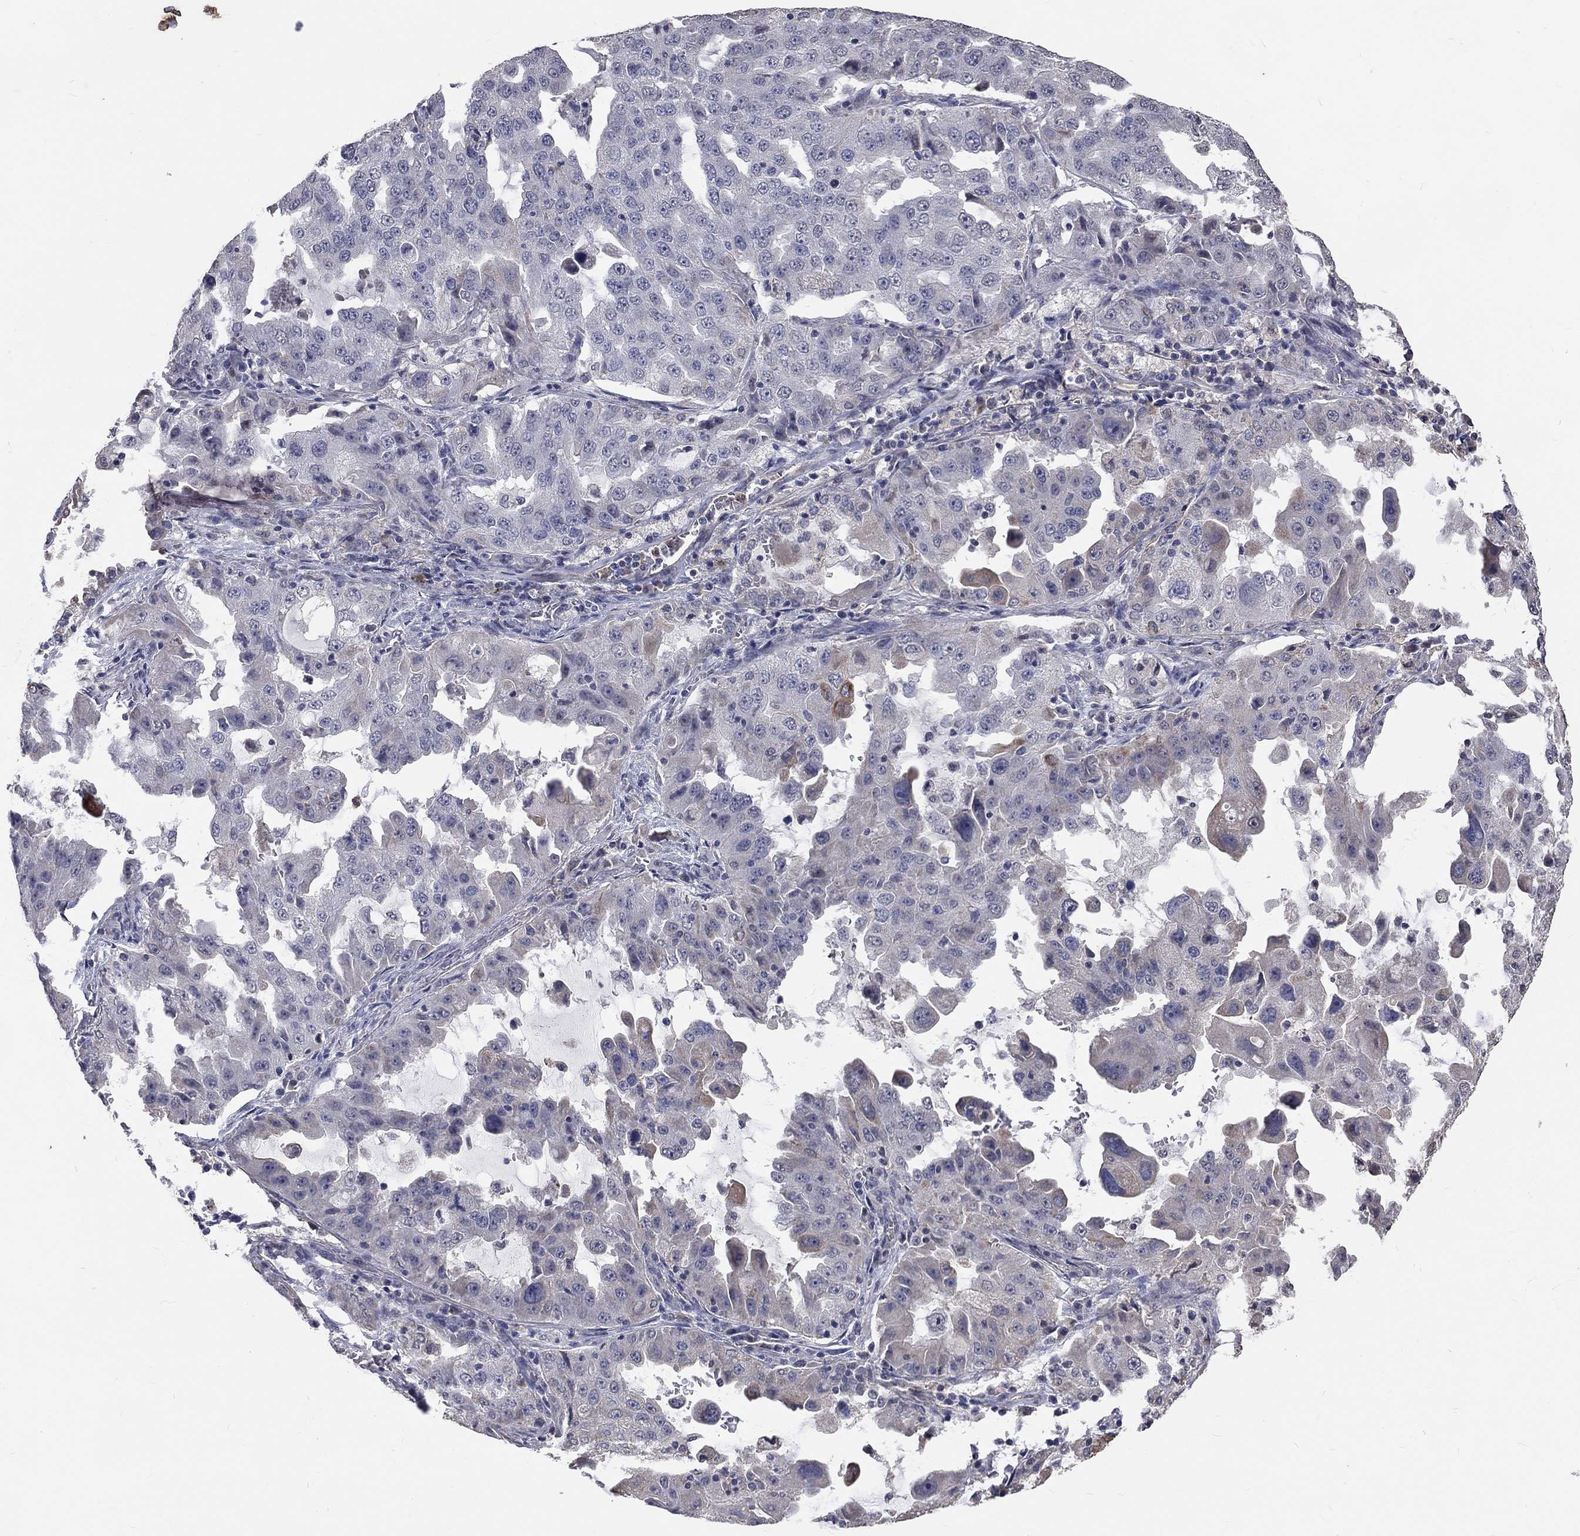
{"staining": {"intensity": "negative", "quantity": "none", "location": "none"}, "tissue": "lung cancer", "cell_type": "Tumor cells", "image_type": "cancer", "snomed": [{"axis": "morphology", "description": "Adenocarcinoma, NOS"}, {"axis": "topography", "description": "Lung"}], "caption": "A photomicrograph of lung adenocarcinoma stained for a protein displays no brown staining in tumor cells. The staining was performed using DAB to visualize the protein expression in brown, while the nuclei were stained in blue with hematoxylin (Magnification: 20x).", "gene": "CHST5", "patient": {"sex": "female", "age": 61}}